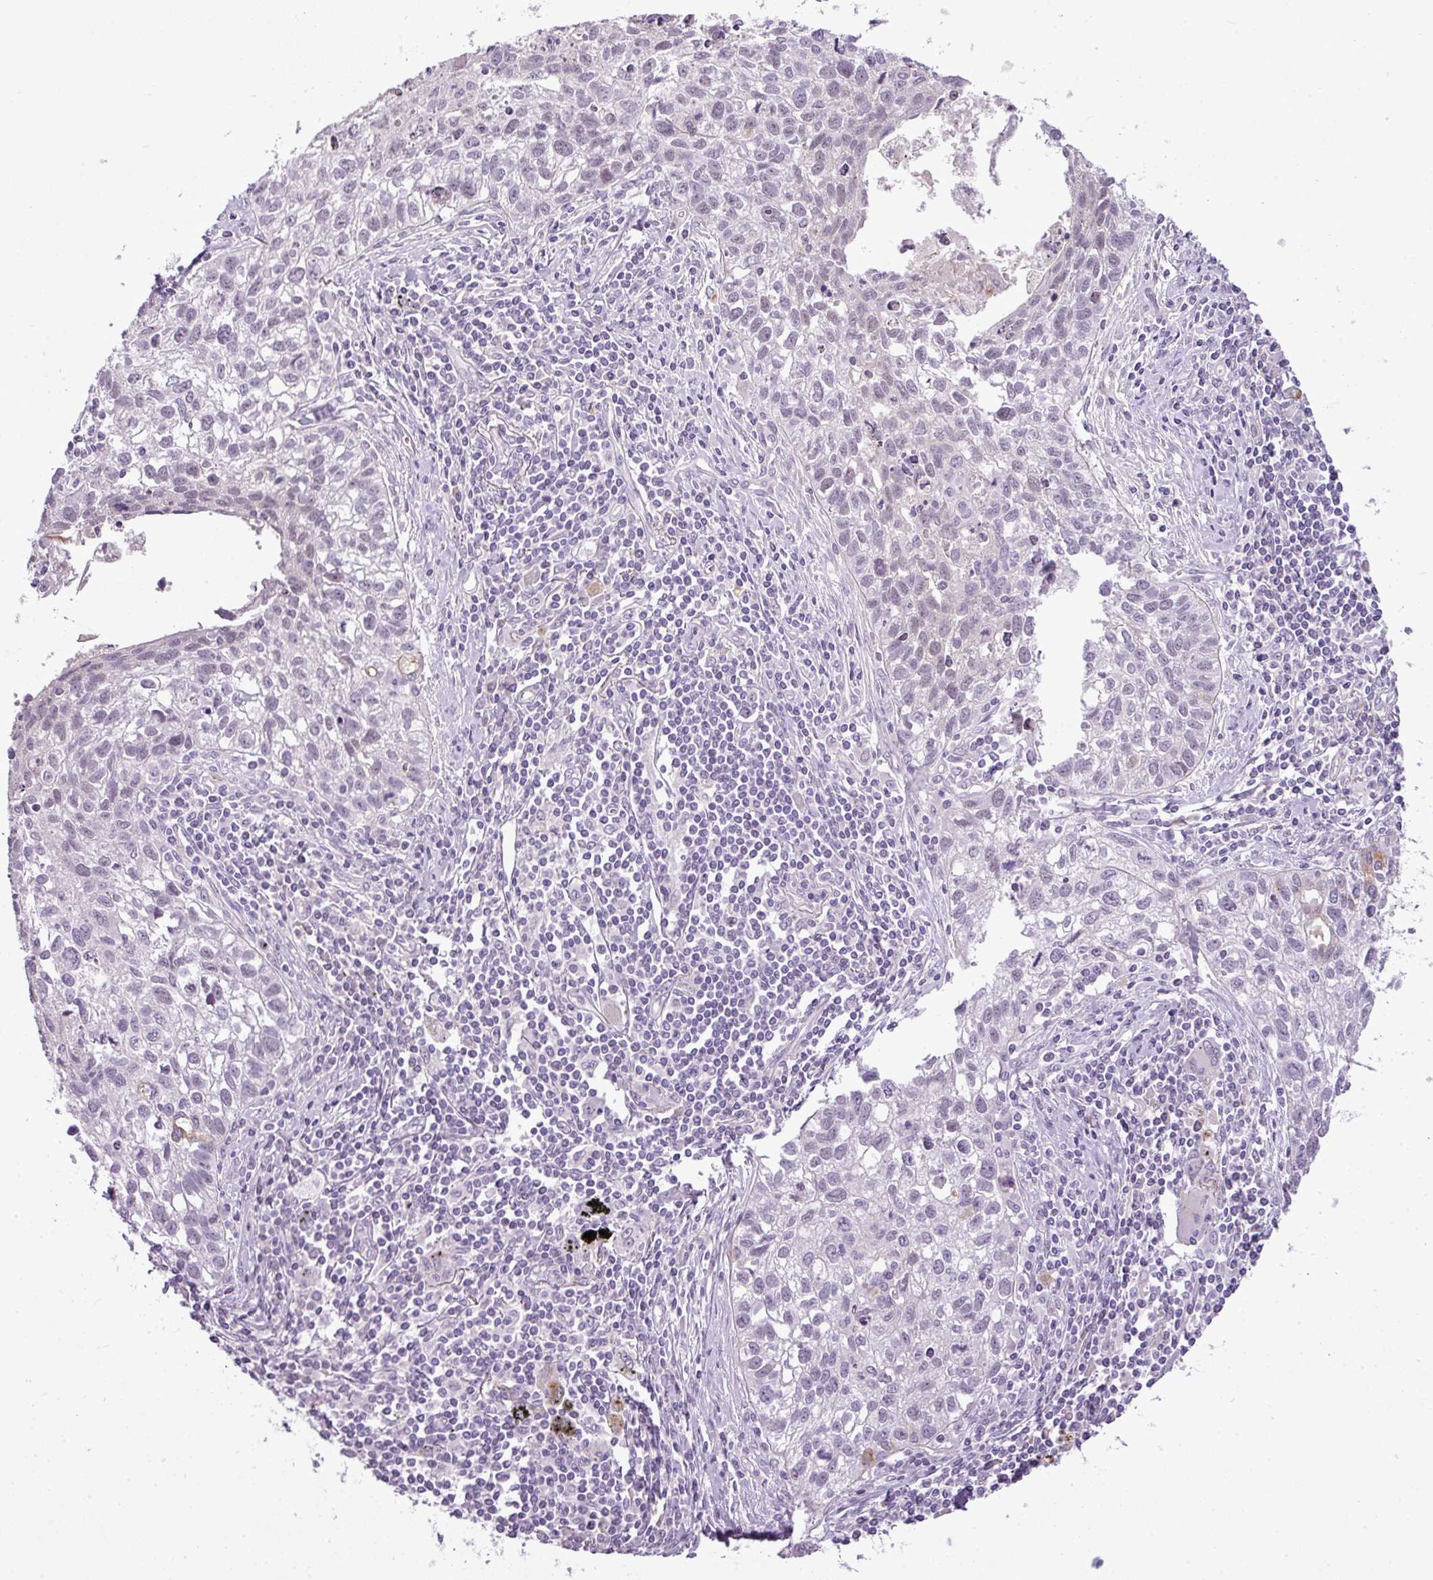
{"staining": {"intensity": "negative", "quantity": "none", "location": "none"}, "tissue": "lung cancer", "cell_type": "Tumor cells", "image_type": "cancer", "snomed": [{"axis": "morphology", "description": "Squamous cell carcinoma, NOS"}, {"axis": "topography", "description": "Lung"}], "caption": "Protein analysis of lung squamous cell carcinoma reveals no significant expression in tumor cells.", "gene": "C4B", "patient": {"sex": "male", "age": 74}}